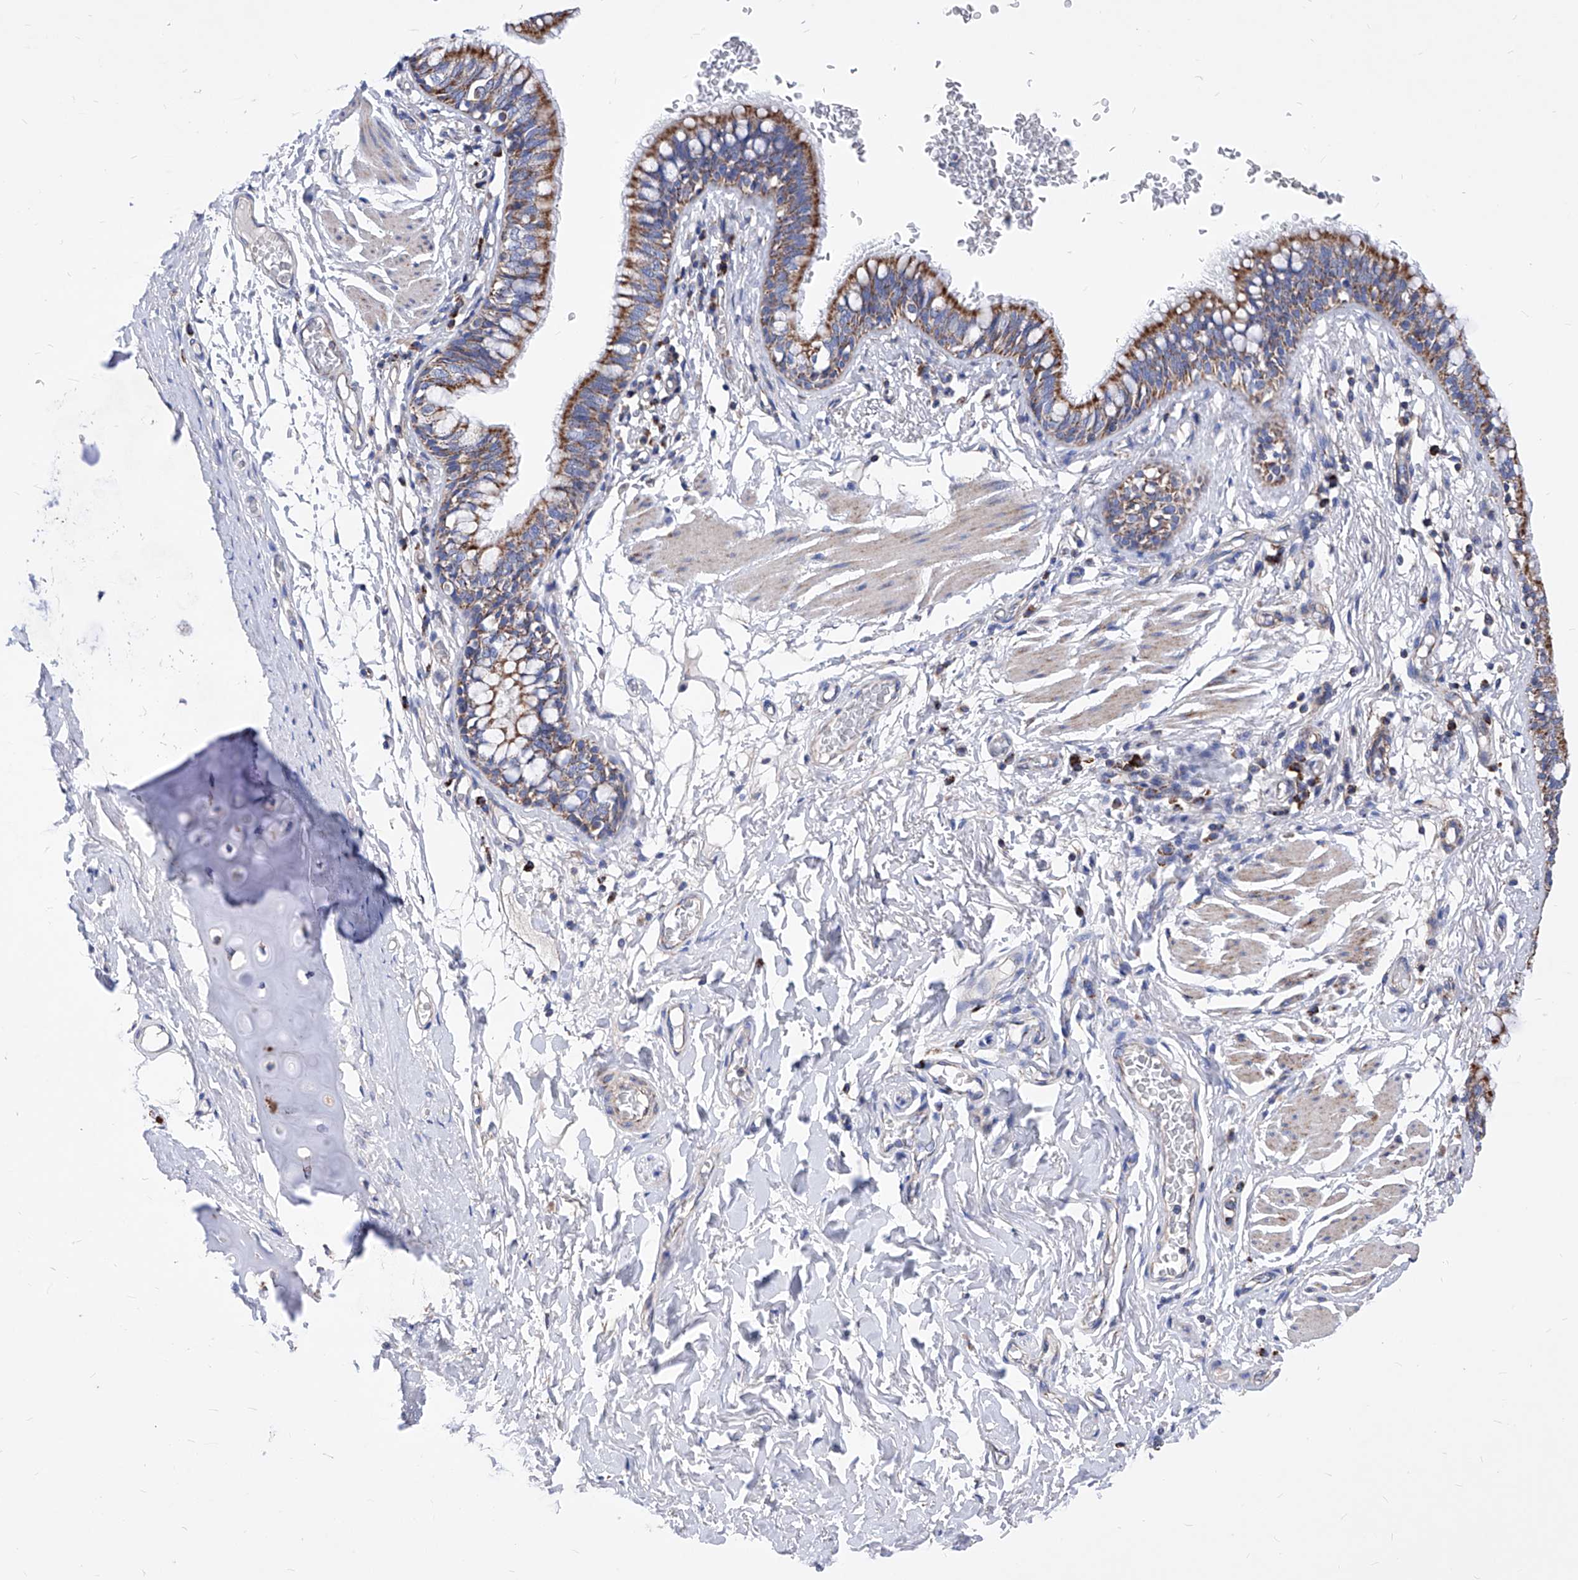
{"staining": {"intensity": "moderate", "quantity": ">75%", "location": "cytoplasmic/membranous"}, "tissue": "bronchus", "cell_type": "Respiratory epithelial cells", "image_type": "normal", "snomed": [{"axis": "morphology", "description": "Normal tissue, NOS"}, {"axis": "topography", "description": "Cartilage tissue"}, {"axis": "topography", "description": "Bronchus"}], "caption": "A histopathology image showing moderate cytoplasmic/membranous expression in about >75% of respiratory epithelial cells in benign bronchus, as visualized by brown immunohistochemical staining.", "gene": "HRNR", "patient": {"sex": "female", "age": 36}}